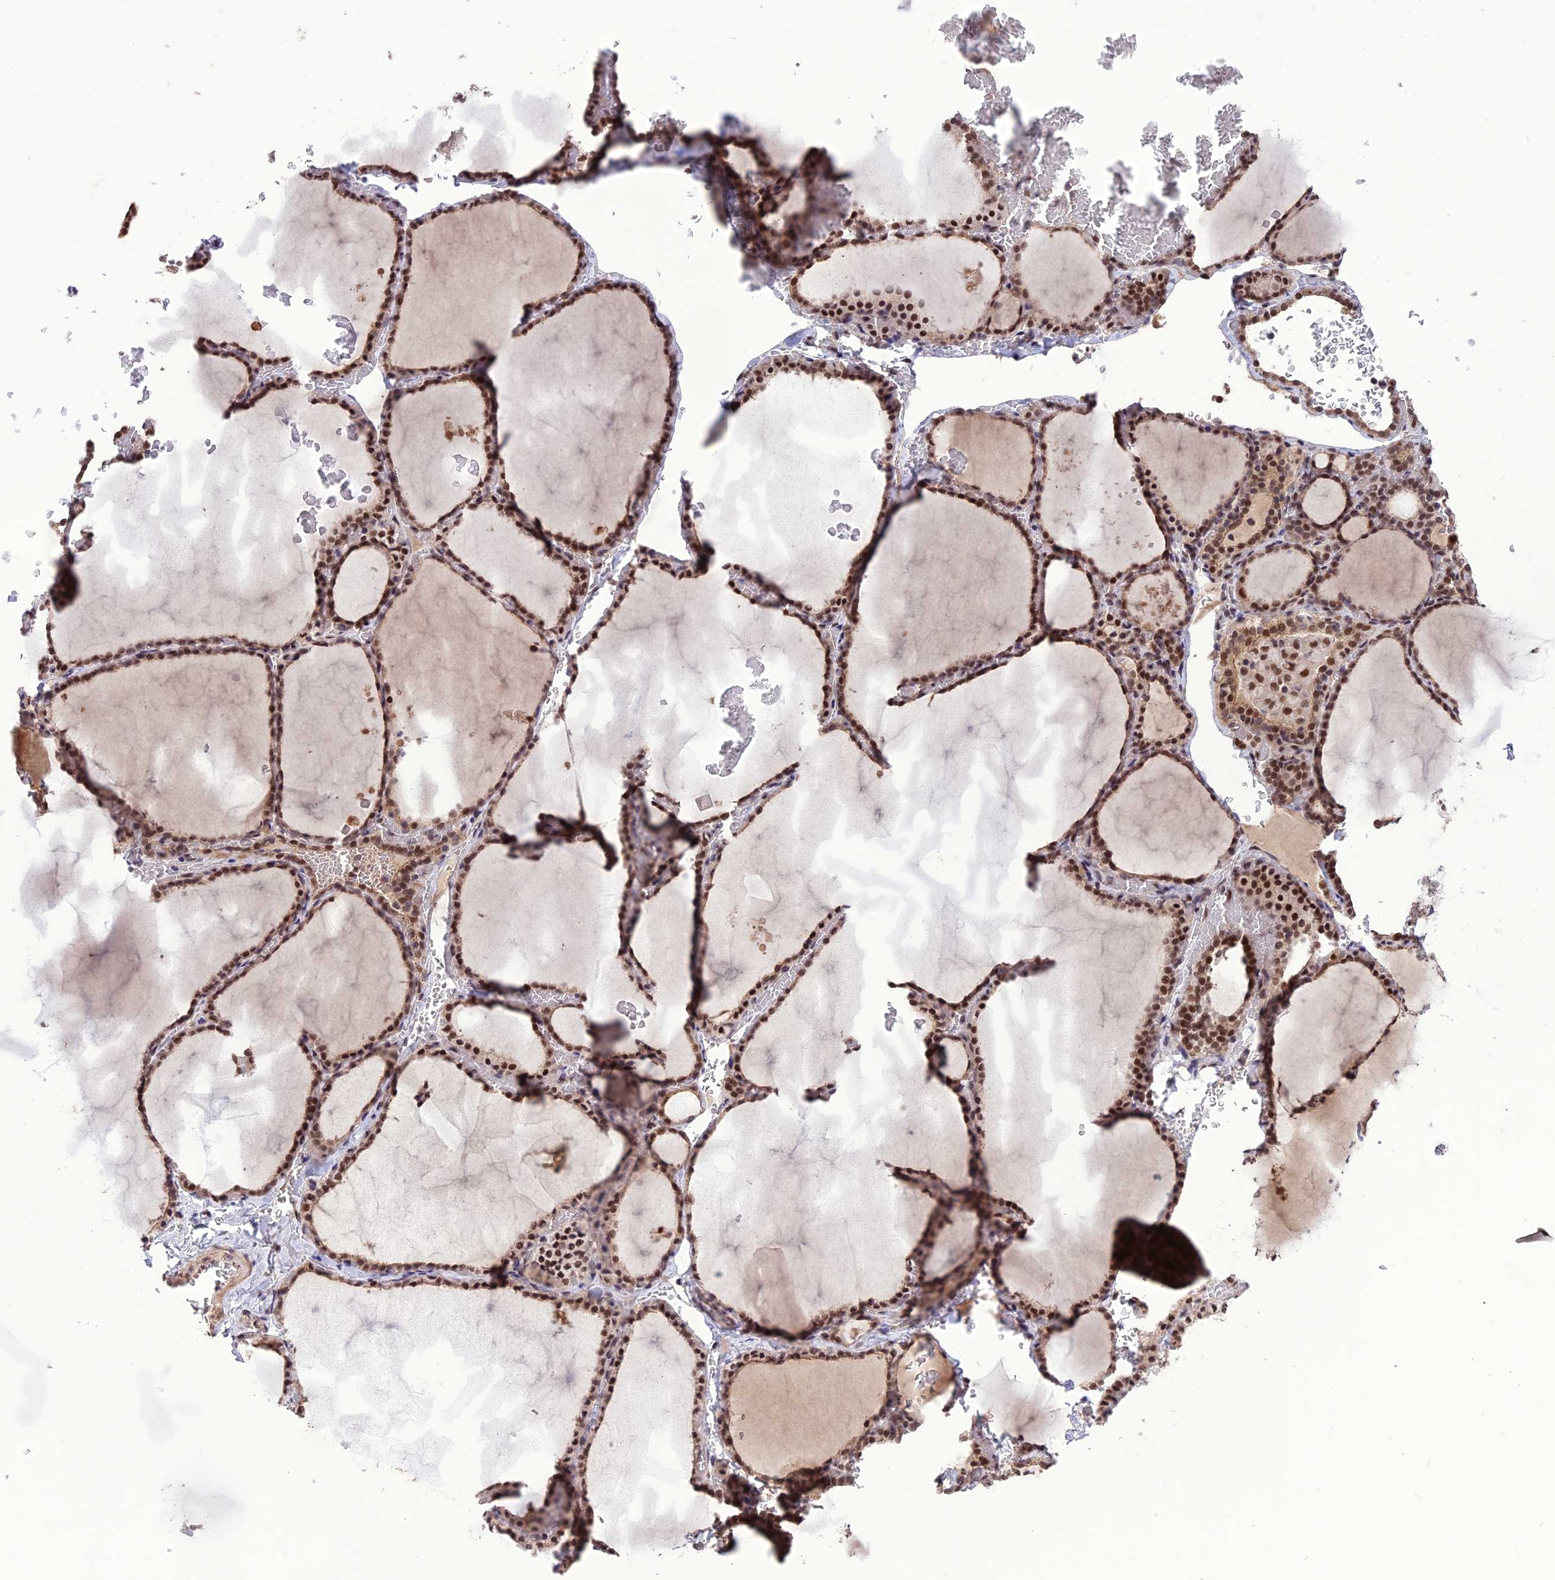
{"staining": {"intensity": "moderate", "quantity": ">75%", "location": "nuclear"}, "tissue": "thyroid gland", "cell_type": "Glandular cells", "image_type": "normal", "snomed": [{"axis": "morphology", "description": "Normal tissue, NOS"}, {"axis": "topography", "description": "Thyroid gland"}], "caption": "Glandular cells demonstrate medium levels of moderate nuclear expression in approximately >75% of cells in unremarkable thyroid gland.", "gene": "DIS3", "patient": {"sex": "female", "age": 39}}